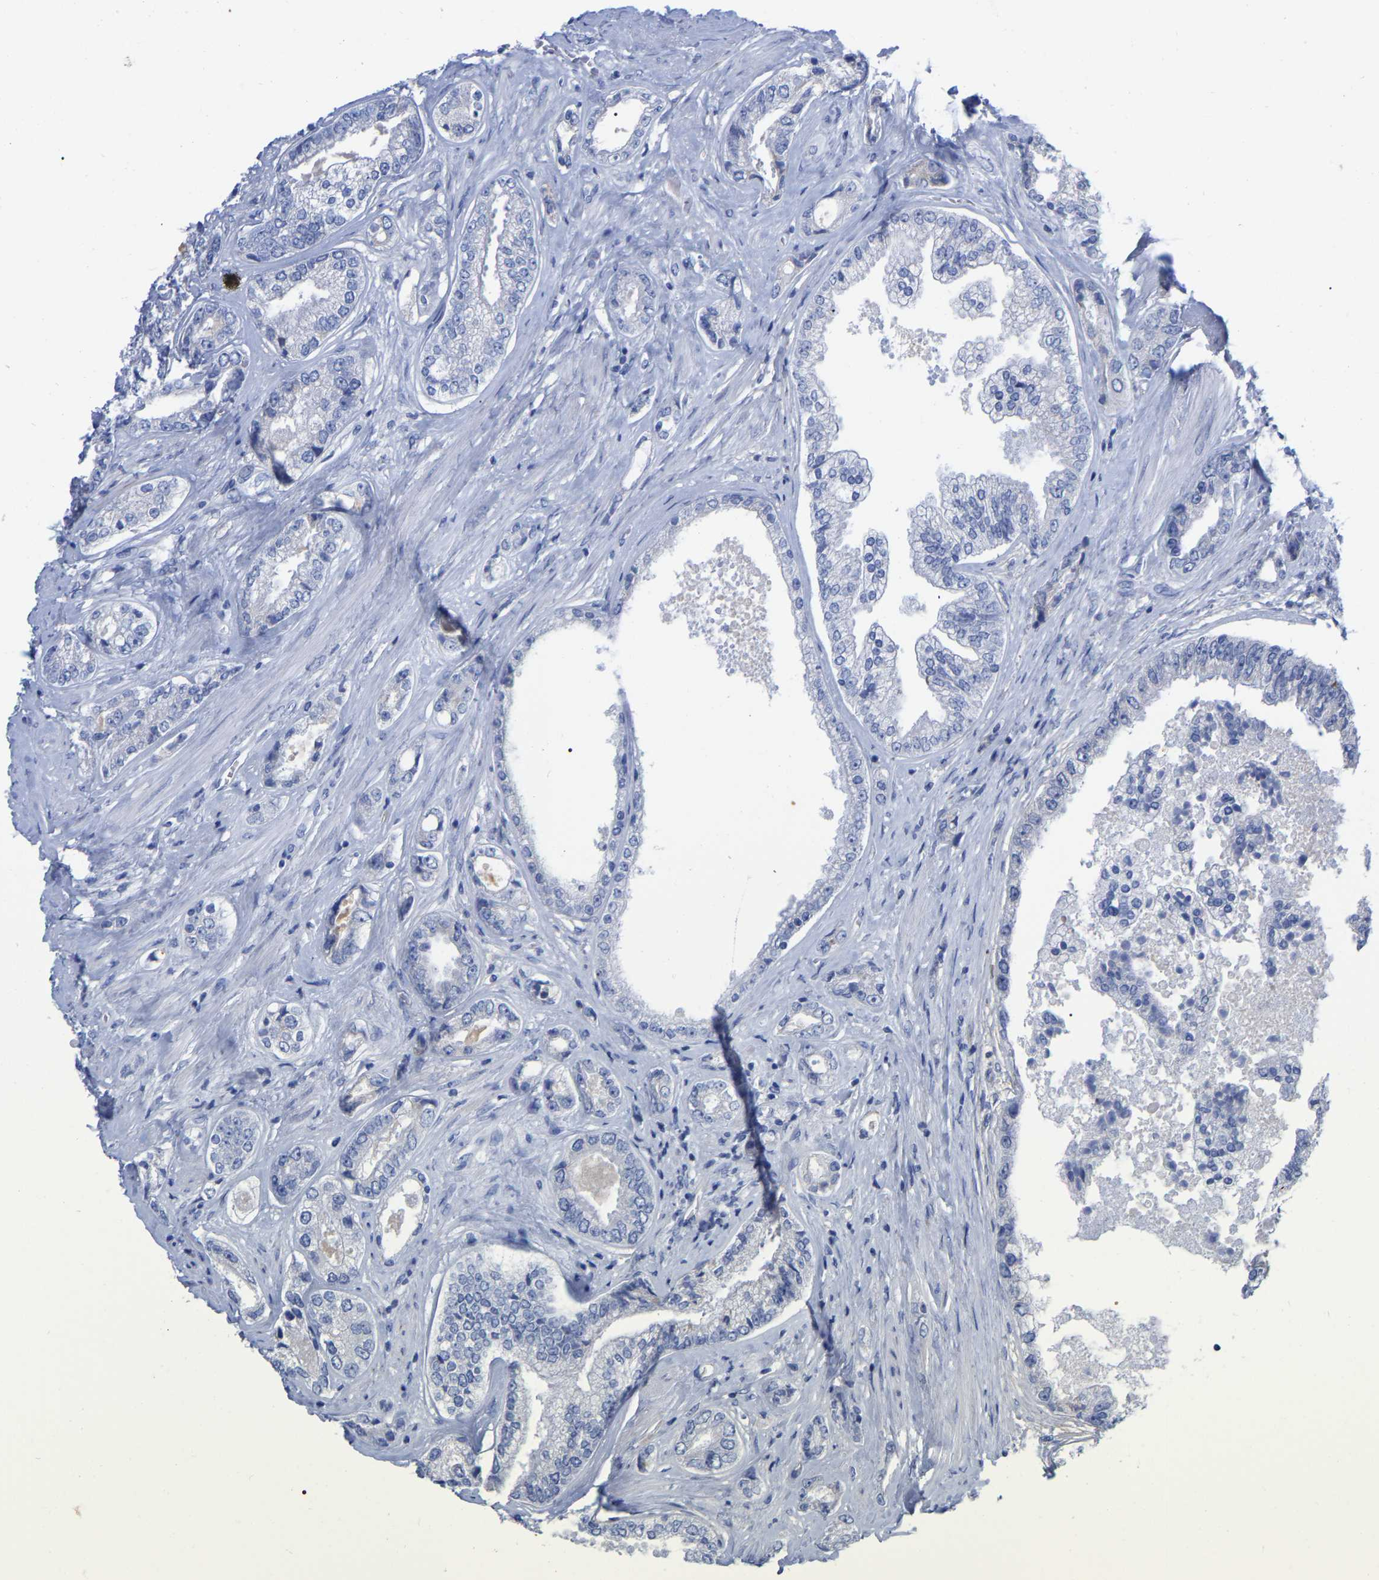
{"staining": {"intensity": "negative", "quantity": "none", "location": "none"}, "tissue": "prostate cancer", "cell_type": "Tumor cells", "image_type": "cancer", "snomed": [{"axis": "morphology", "description": "Adenocarcinoma, High grade"}, {"axis": "topography", "description": "Prostate"}], "caption": "Prostate high-grade adenocarcinoma was stained to show a protein in brown. There is no significant staining in tumor cells.", "gene": "HAPLN1", "patient": {"sex": "male", "age": 61}}